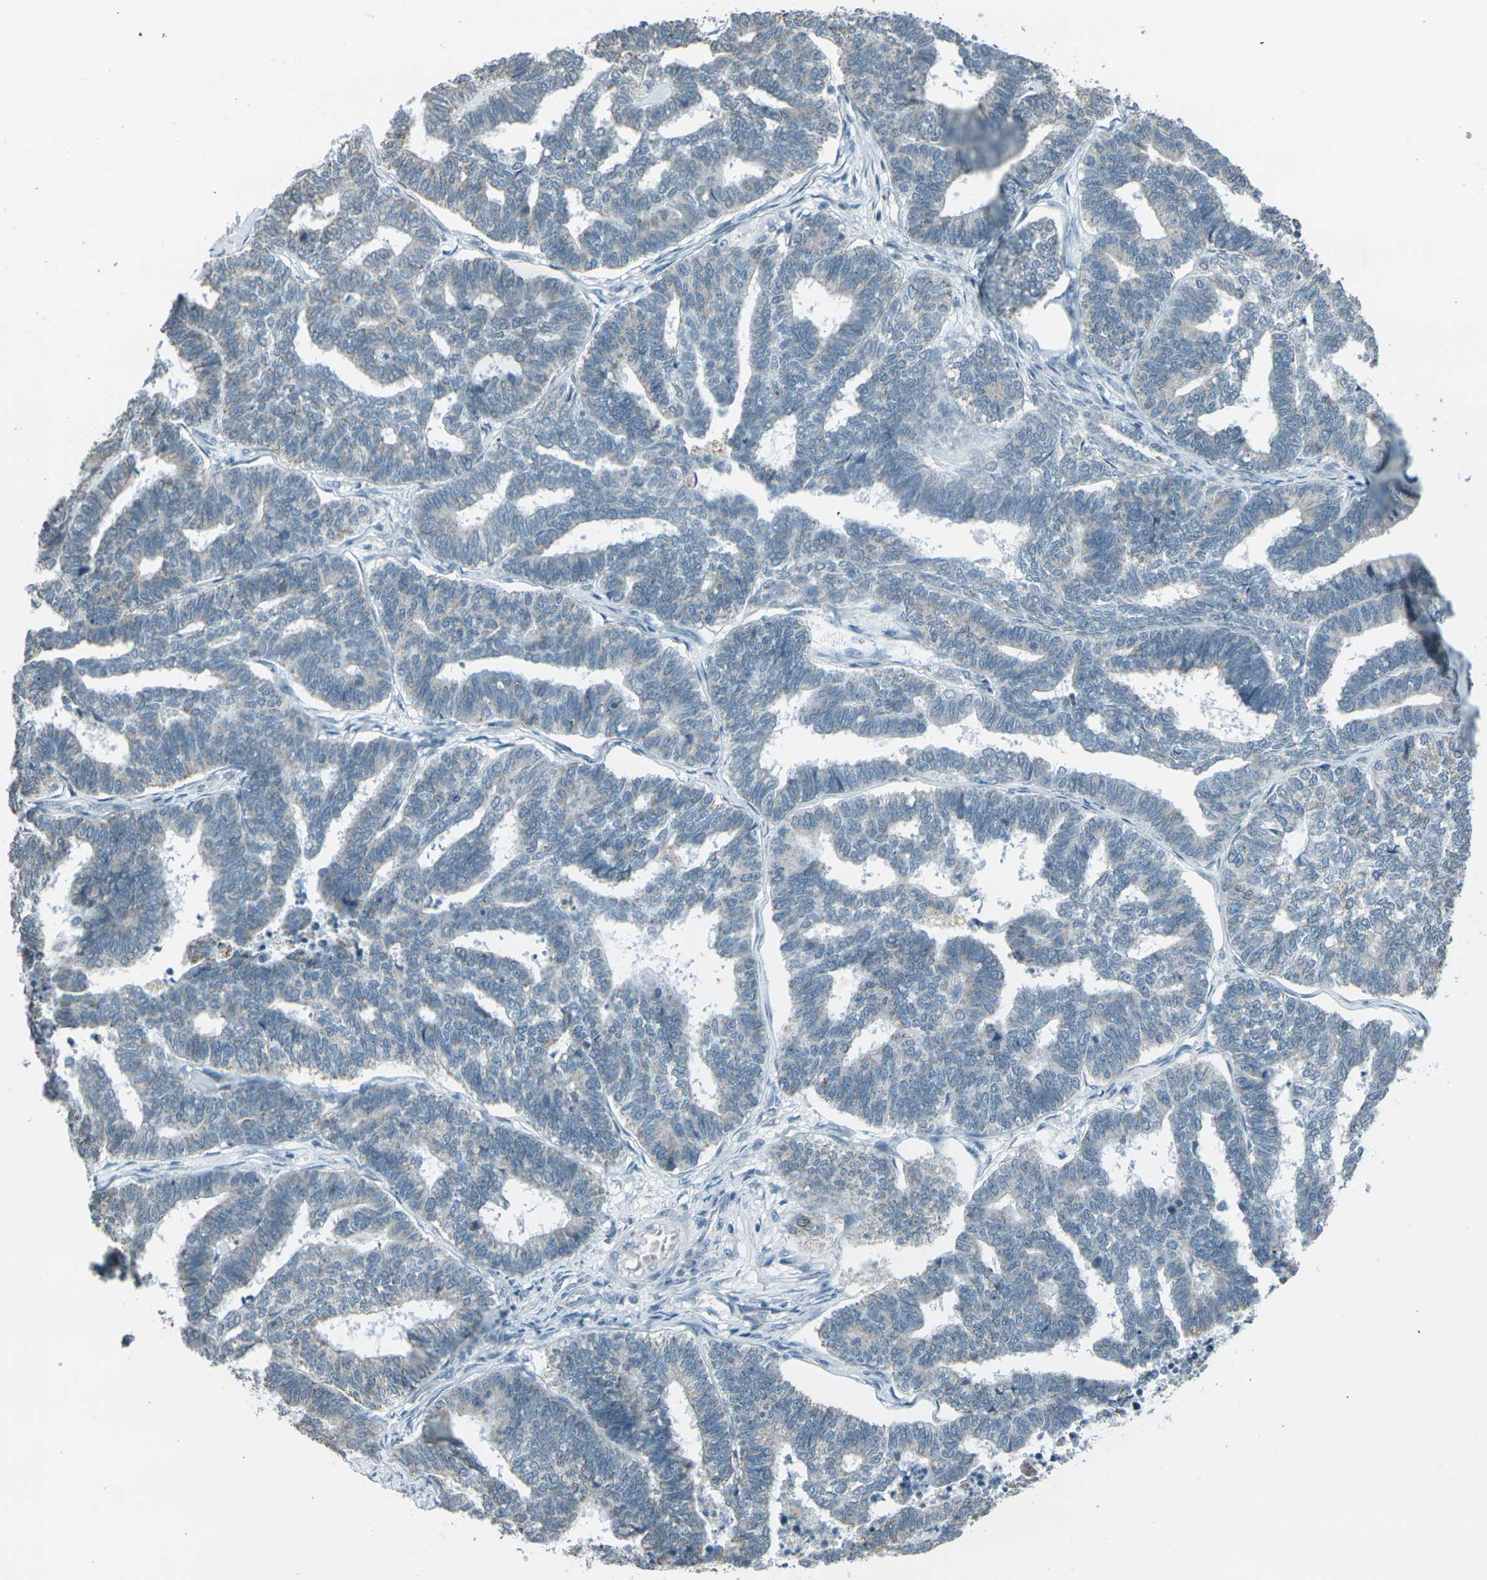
{"staining": {"intensity": "weak", "quantity": "<25%", "location": "cytoplasmic/membranous"}, "tissue": "endometrial cancer", "cell_type": "Tumor cells", "image_type": "cancer", "snomed": [{"axis": "morphology", "description": "Adenocarcinoma, NOS"}, {"axis": "topography", "description": "Endometrium"}], "caption": "There is no significant staining in tumor cells of endometrial cancer (adenocarcinoma). (Stains: DAB IHC with hematoxylin counter stain, Microscopy: brightfield microscopy at high magnification).", "gene": "H2BC1", "patient": {"sex": "female", "age": 70}}